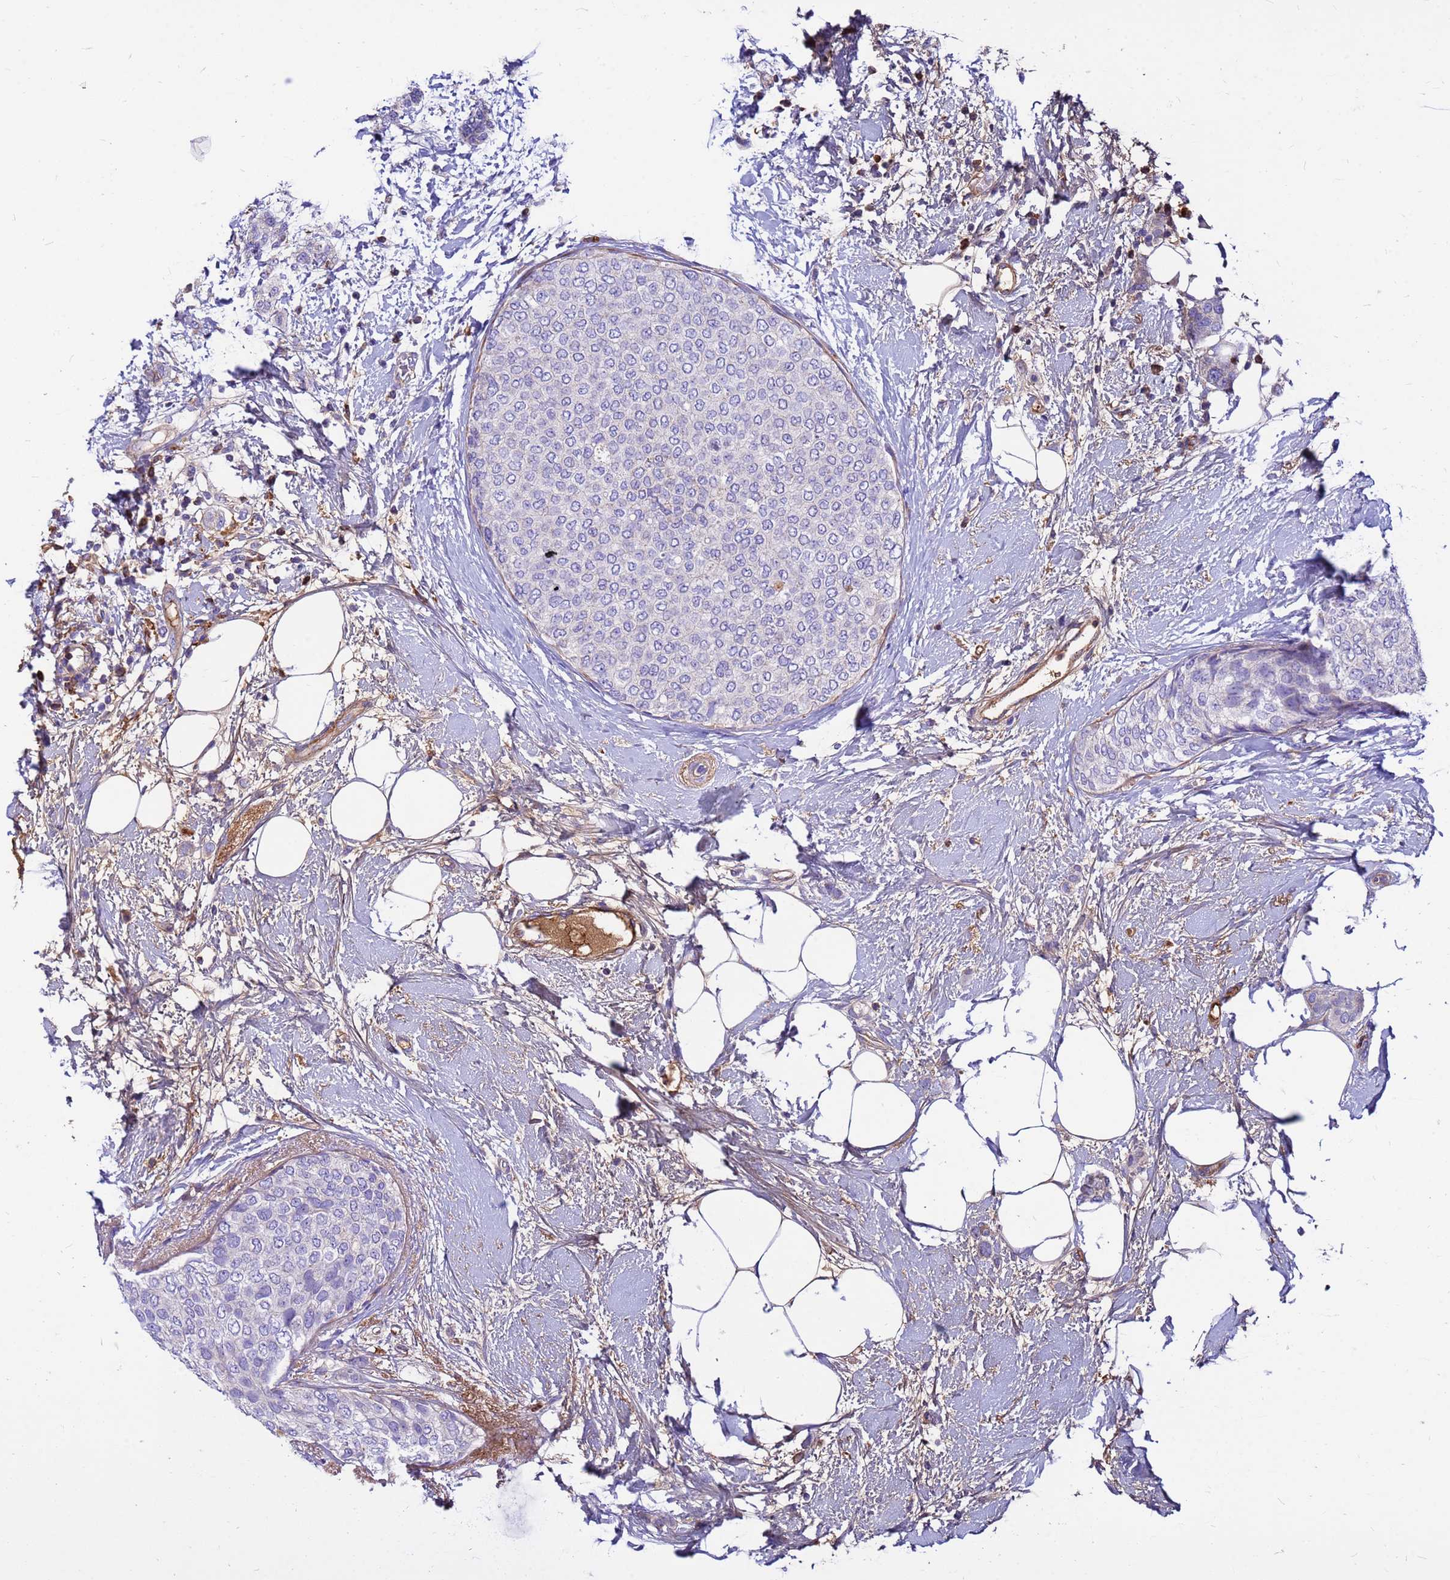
{"staining": {"intensity": "negative", "quantity": "none", "location": "none"}, "tissue": "breast cancer", "cell_type": "Tumor cells", "image_type": "cancer", "snomed": [{"axis": "morphology", "description": "Duct carcinoma"}, {"axis": "topography", "description": "Breast"}], "caption": "Photomicrograph shows no protein expression in tumor cells of breast cancer tissue. (IHC, brightfield microscopy, high magnification).", "gene": "CRHBP", "patient": {"sex": "female", "age": 72}}